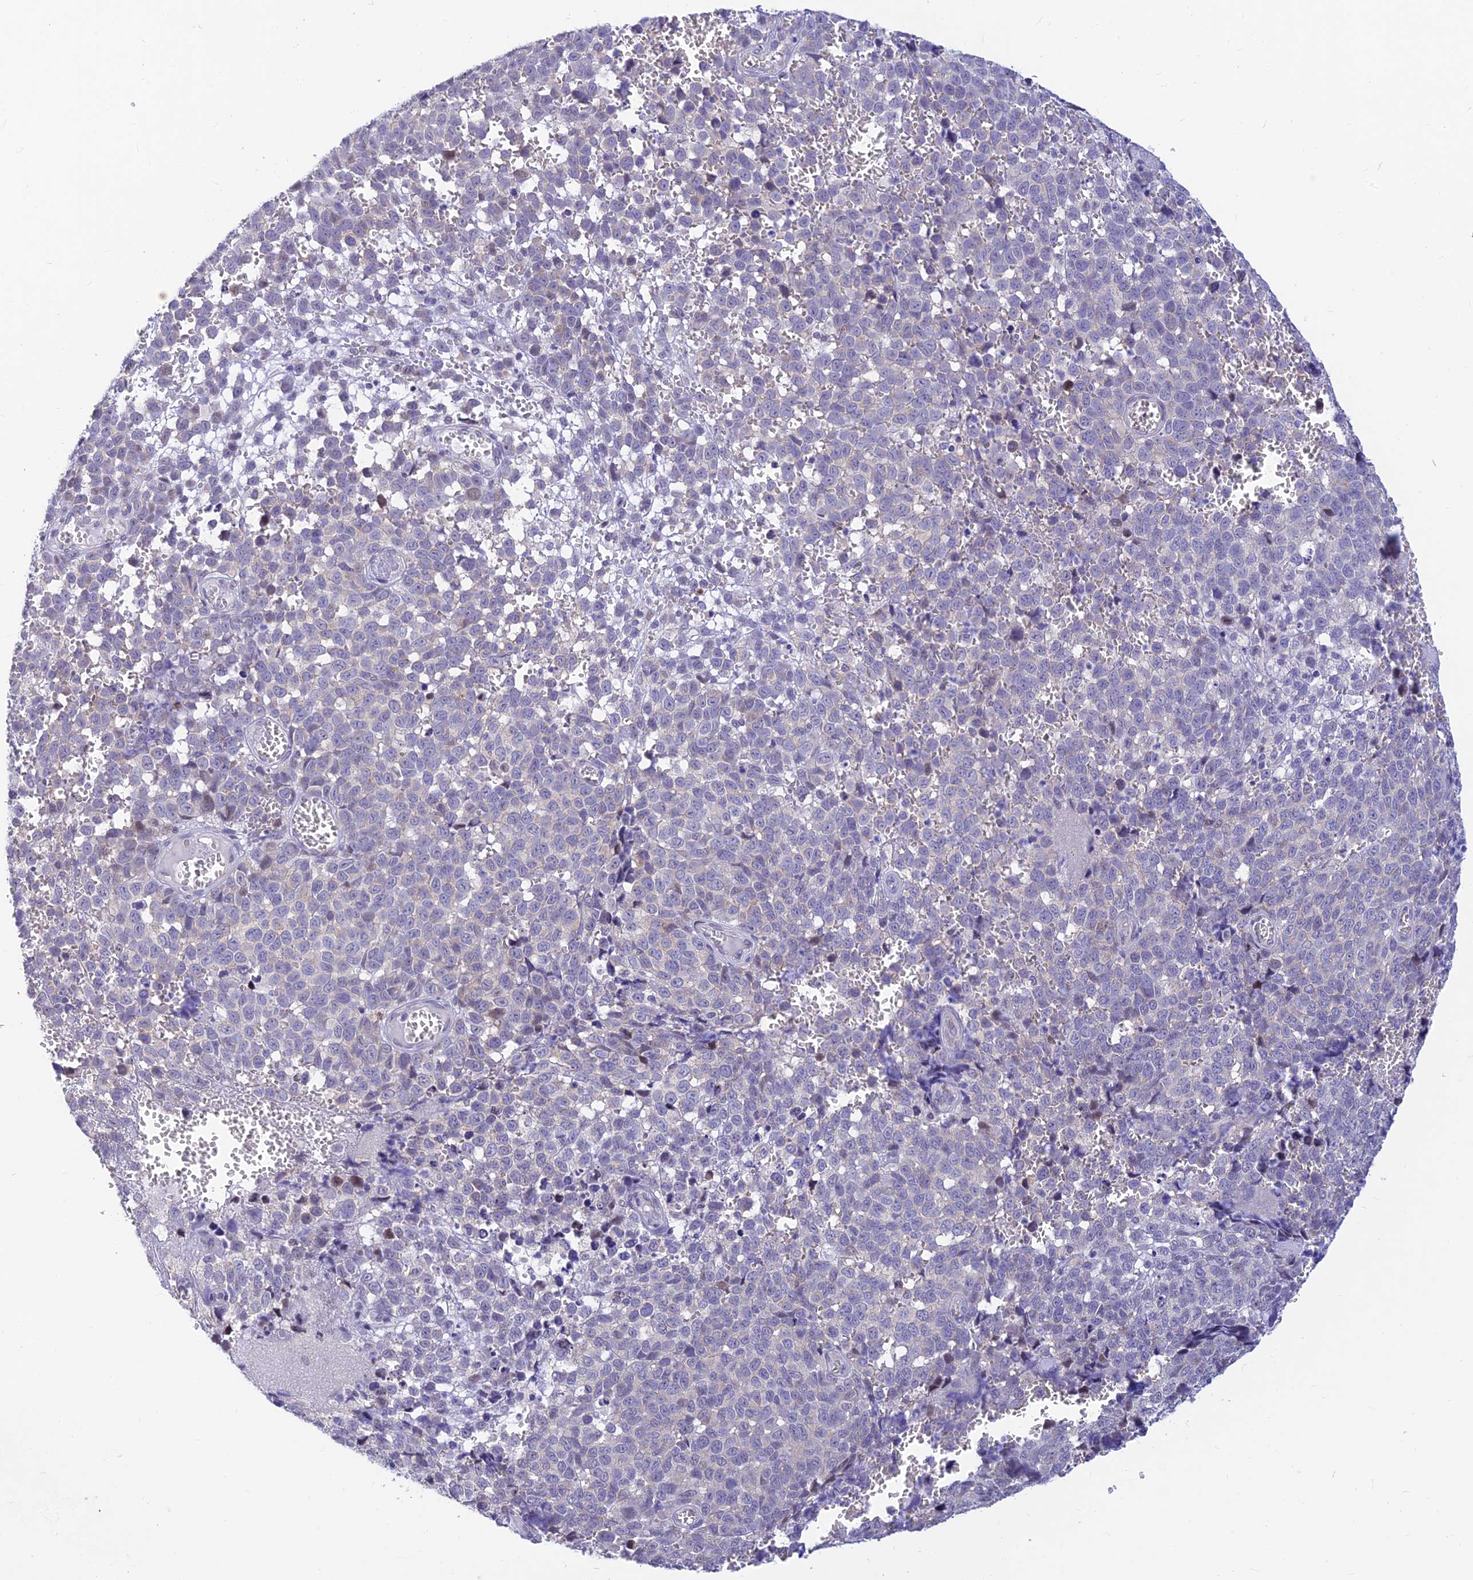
{"staining": {"intensity": "negative", "quantity": "none", "location": "none"}, "tissue": "melanoma", "cell_type": "Tumor cells", "image_type": "cancer", "snomed": [{"axis": "morphology", "description": "Malignant melanoma, NOS"}, {"axis": "topography", "description": "Nose, NOS"}], "caption": "Melanoma stained for a protein using IHC reveals no positivity tumor cells.", "gene": "INKA1", "patient": {"sex": "female", "age": 48}}